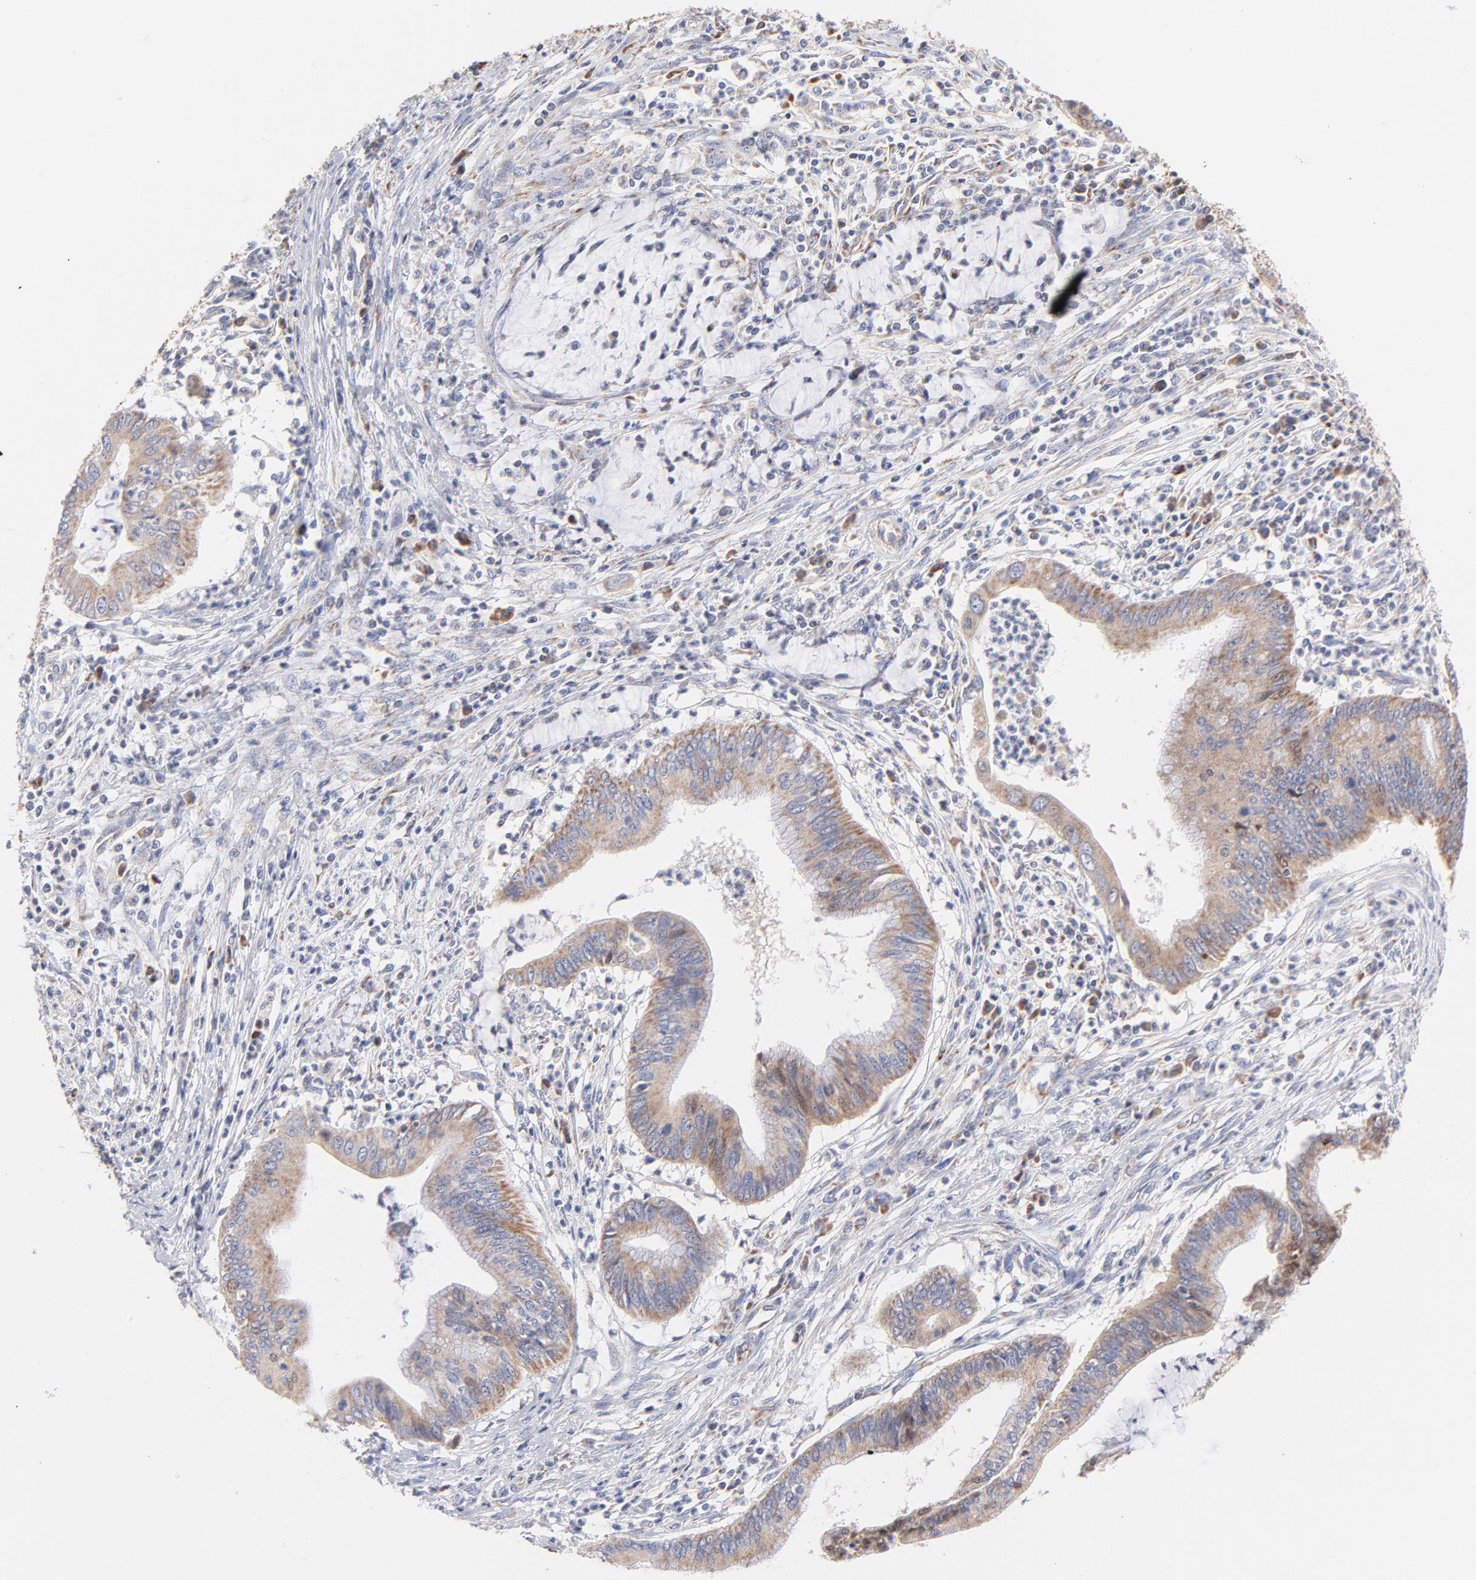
{"staining": {"intensity": "weak", "quantity": ">75%", "location": "cytoplasmic/membranous"}, "tissue": "cervical cancer", "cell_type": "Tumor cells", "image_type": "cancer", "snomed": [{"axis": "morphology", "description": "Adenocarcinoma, NOS"}, {"axis": "topography", "description": "Cervix"}], "caption": "Immunohistochemistry of cervical cancer displays low levels of weak cytoplasmic/membranous staining in approximately >75% of tumor cells. The protein of interest is stained brown, and the nuclei are stained in blue (DAB IHC with brightfield microscopy, high magnification).", "gene": "TIMM8A", "patient": {"sex": "female", "age": 36}}